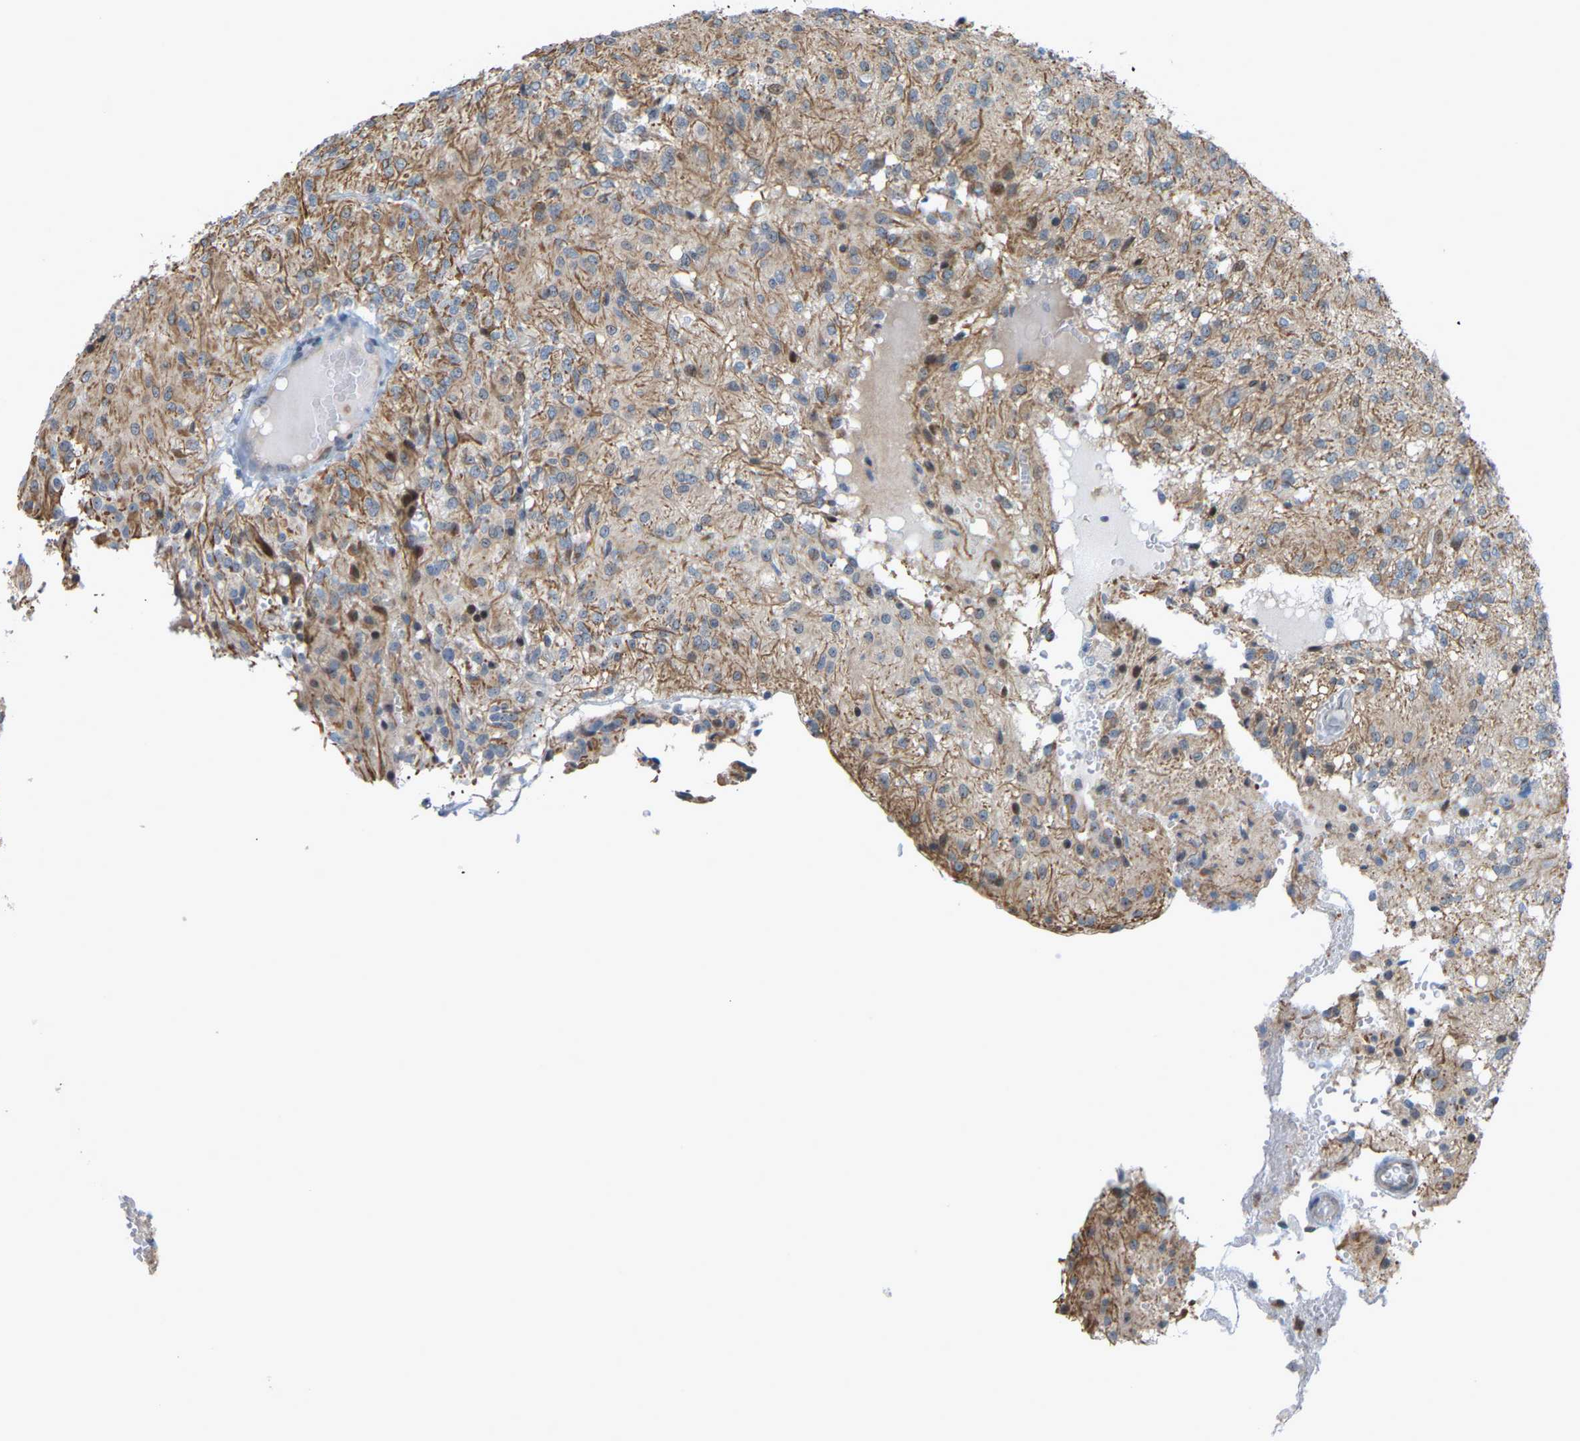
{"staining": {"intensity": "weak", "quantity": "<25%", "location": "cytoplasmic/membranous"}, "tissue": "glioma", "cell_type": "Tumor cells", "image_type": "cancer", "snomed": [{"axis": "morphology", "description": "Glioma, malignant, High grade"}, {"axis": "topography", "description": "Brain"}], "caption": "Immunohistochemistry (IHC) image of human glioma stained for a protein (brown), which reveals no staining in tumor cells. (IHC, brightfield microscopy, high magnification).", "gene": "CROT", "patient": {"sex": "female", "age": 59}}